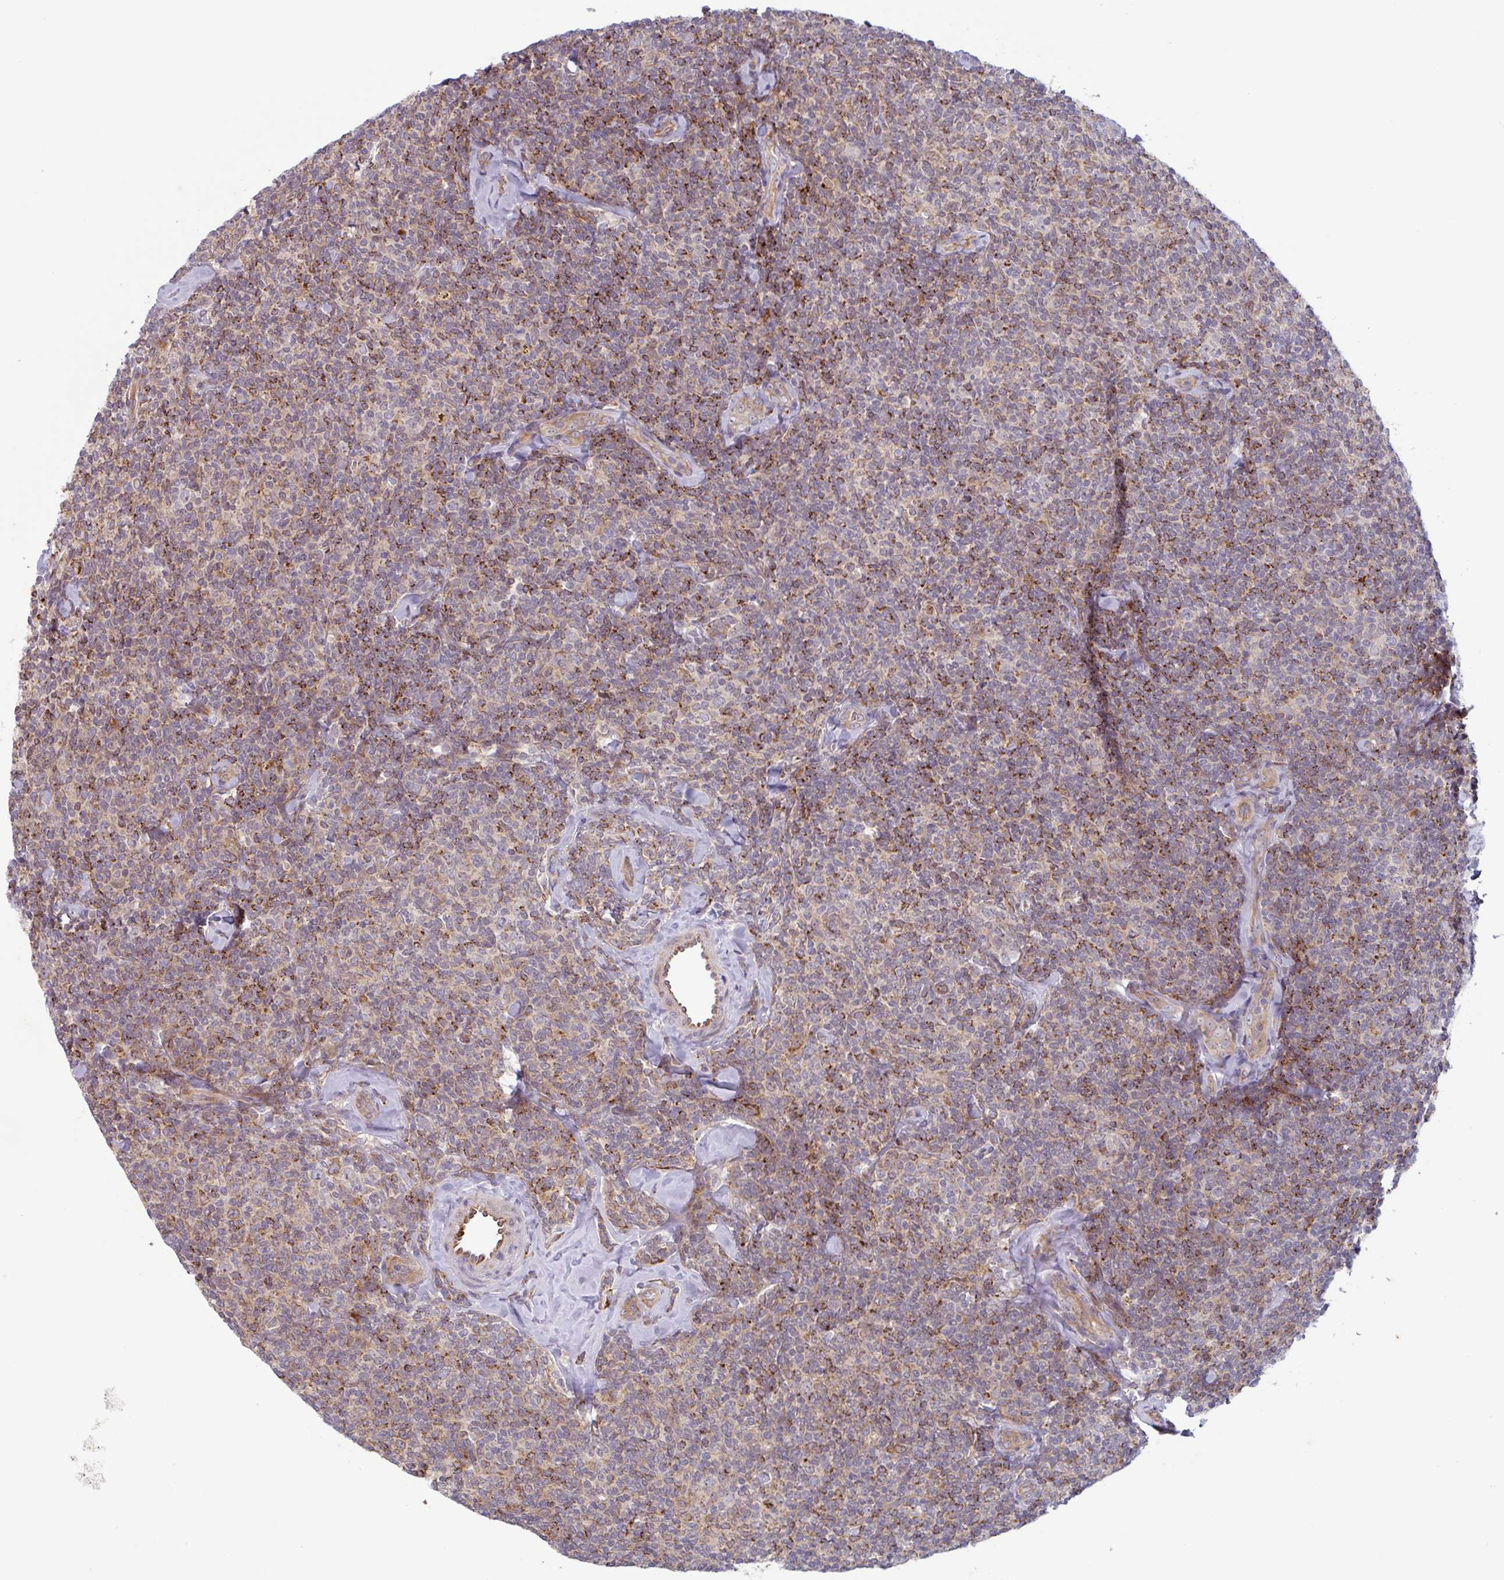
{"staining": {"intensity": "moderate", "quantity": "25%-75%", "location": "cytoplasmic/membranous"}, "tissue": "lymphoma", "cell_type": "Tumor cells", "image_type": "cancer", "snomed": [{"axis": "morphology", "description": "Malignant lymphoma, non-Hodgkin's type, Low grade"}, {"axis": "topography", "description": "Lymph node"}], "caption": "Lymphoma stained with a protein marker shows moderate staining in tumor cells.", "gene": "RIT1", "patient": {"sex": "female", "age": 56}}